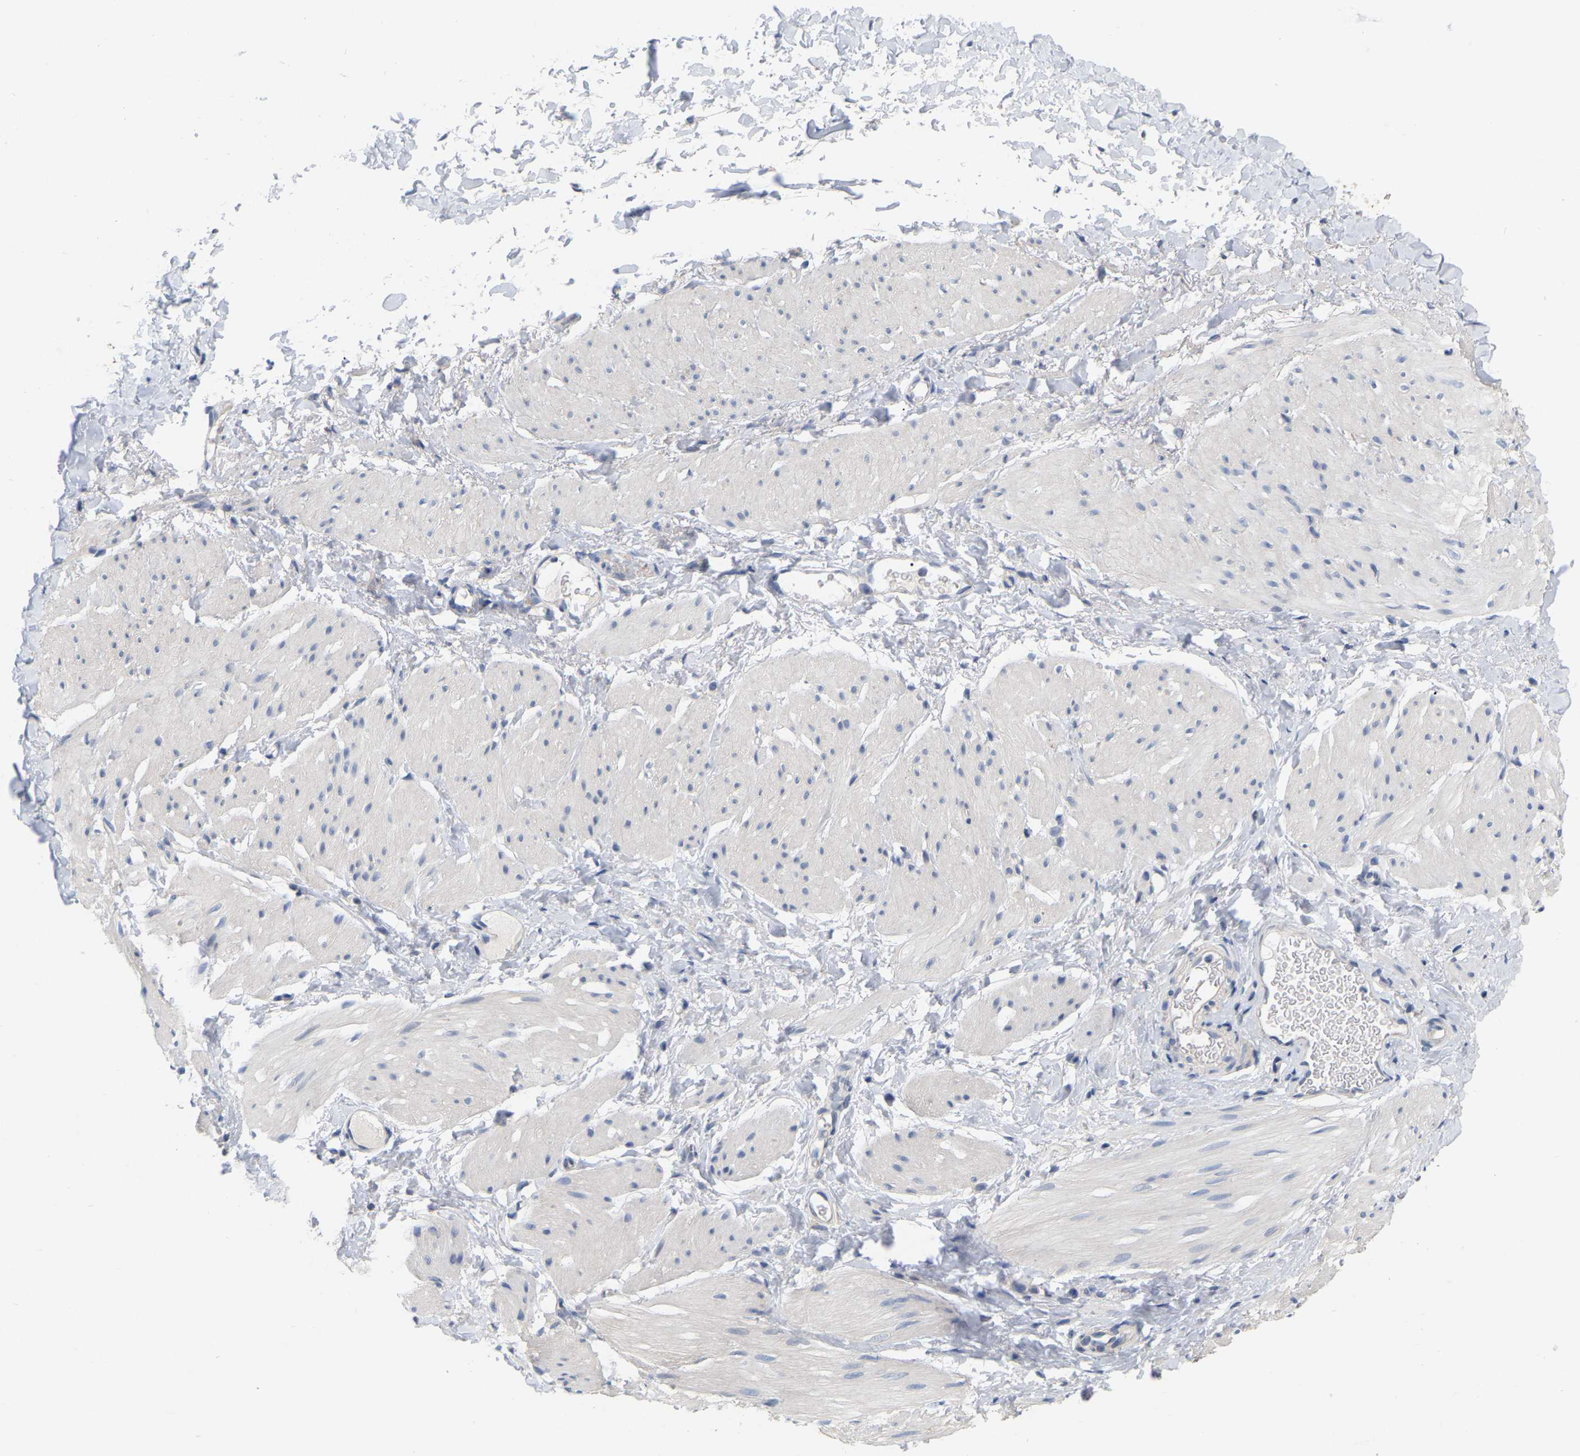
{"staining": {"intensity": "negative", "quantity": "none", "location": "none"}, "tissue": "smooth muscle", "cell_type": "Smooth muscle cells", "image_type": "normal", "snomed": [{"axis": "morphology", "description": "Normal tissue, NOS"}, {"axis": "topography", "description": "Smooth muscle"}], "caption": "An image of human smooth muscle is negative for staining in smooth muscle cells. The staining was performed using DAB (3,3'-diaminobenzidine) to visualize the protein expression in brown, while the nuclei were stained in blue with hematoxylin (Magnification: 20x).", "gene": "WIPI2", "patient": {"sex": "male", "age": 16}}